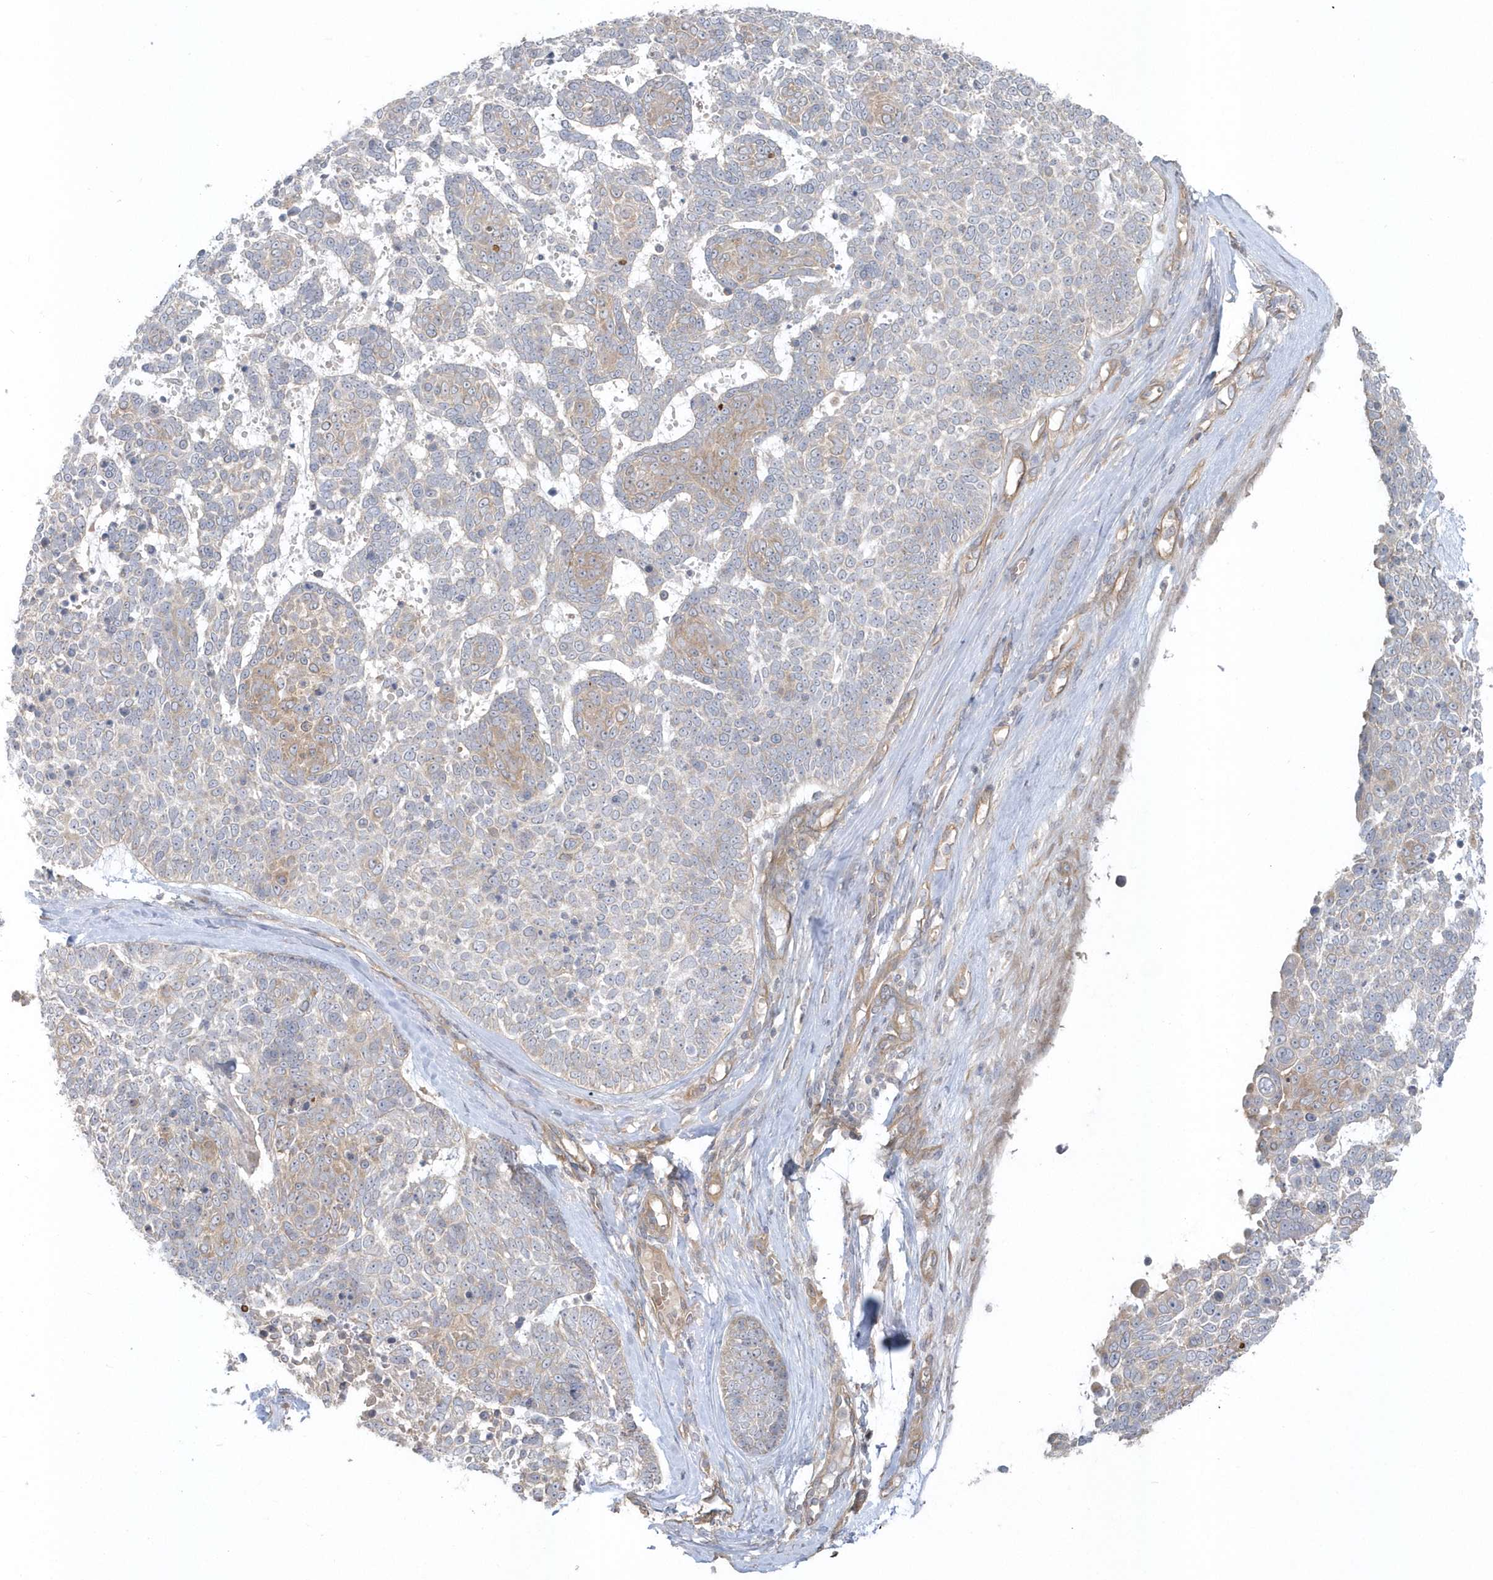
{"staining": {"intensity": "weak", "quantity": "<25%", "location": "cytoplasmic/membranous"}, "tissue": "skin cancer", "cell_type": "Tumor cells", "image_type": "cancer", "snomed": [{"axis": "morphology", "description": "Basal cell carcinoma"}, {"axis": "topography", "description": "Skin"}], "caption": "This is an IHC image of human basal cell carcinoma (skin). There is no positivity in tumor cells.", "gene": "ACTR1A", "patient": {"sex": "female", "age": 81}}